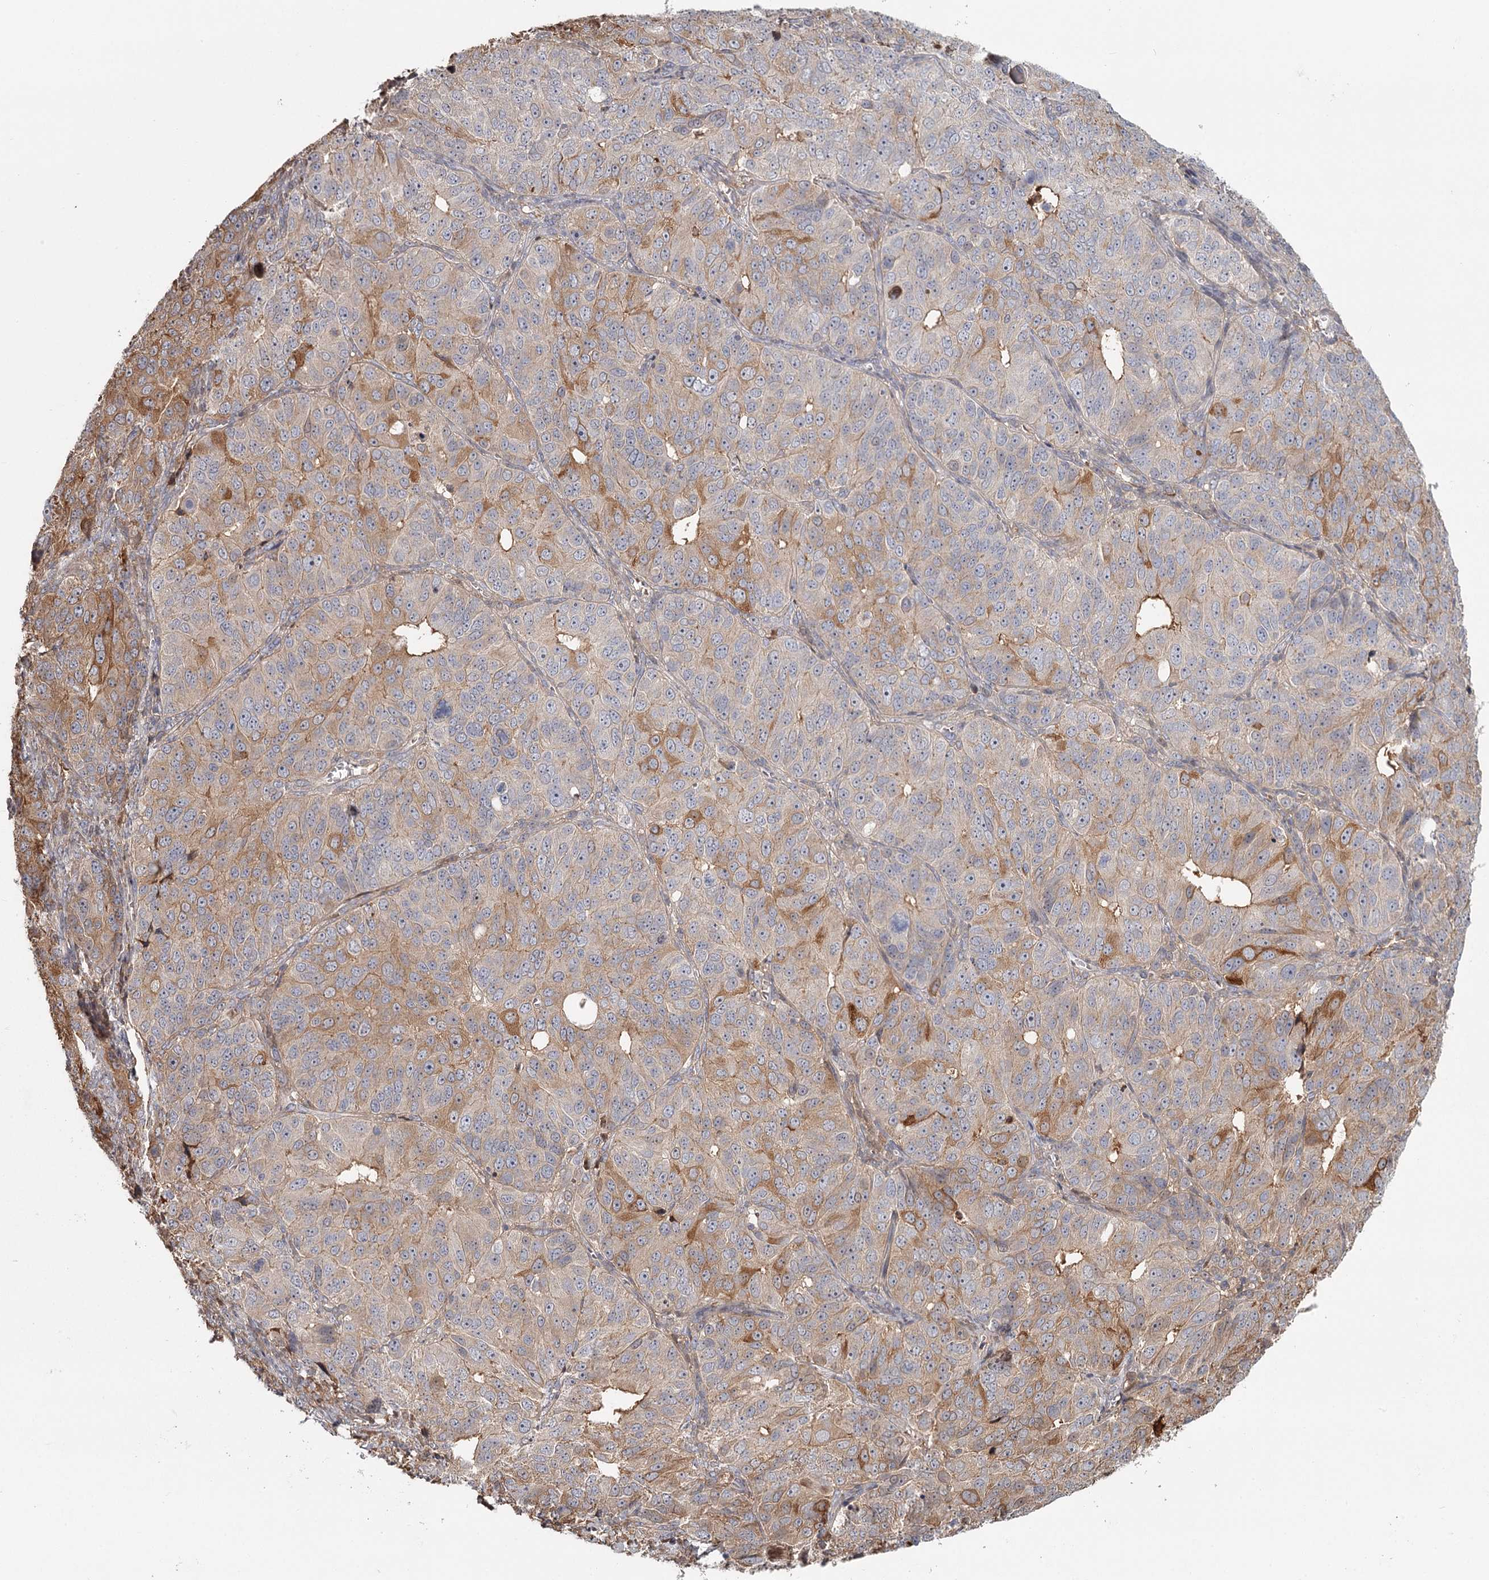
{"staining": {"intensity": "moderate", "quantity": "25%-75%", "location": "cytoplasmic/membranous"}, "tissue": "ovarian cancer", "cell_type": "Tumor cells", "image_type": "cancer", "snomed": [{"axis": "morphology", "description": "Carcinoma, endometroid"}, {"axis": "topography", "description": "Ovary"}], "caption": "A brown stain shows moderate cytoplasmic/membranous positivity of a protein in ovarian endometroid carcinoma tumor cells.", "gene": "DHRS9", "patient": {"sex": "female", "age": 51}}